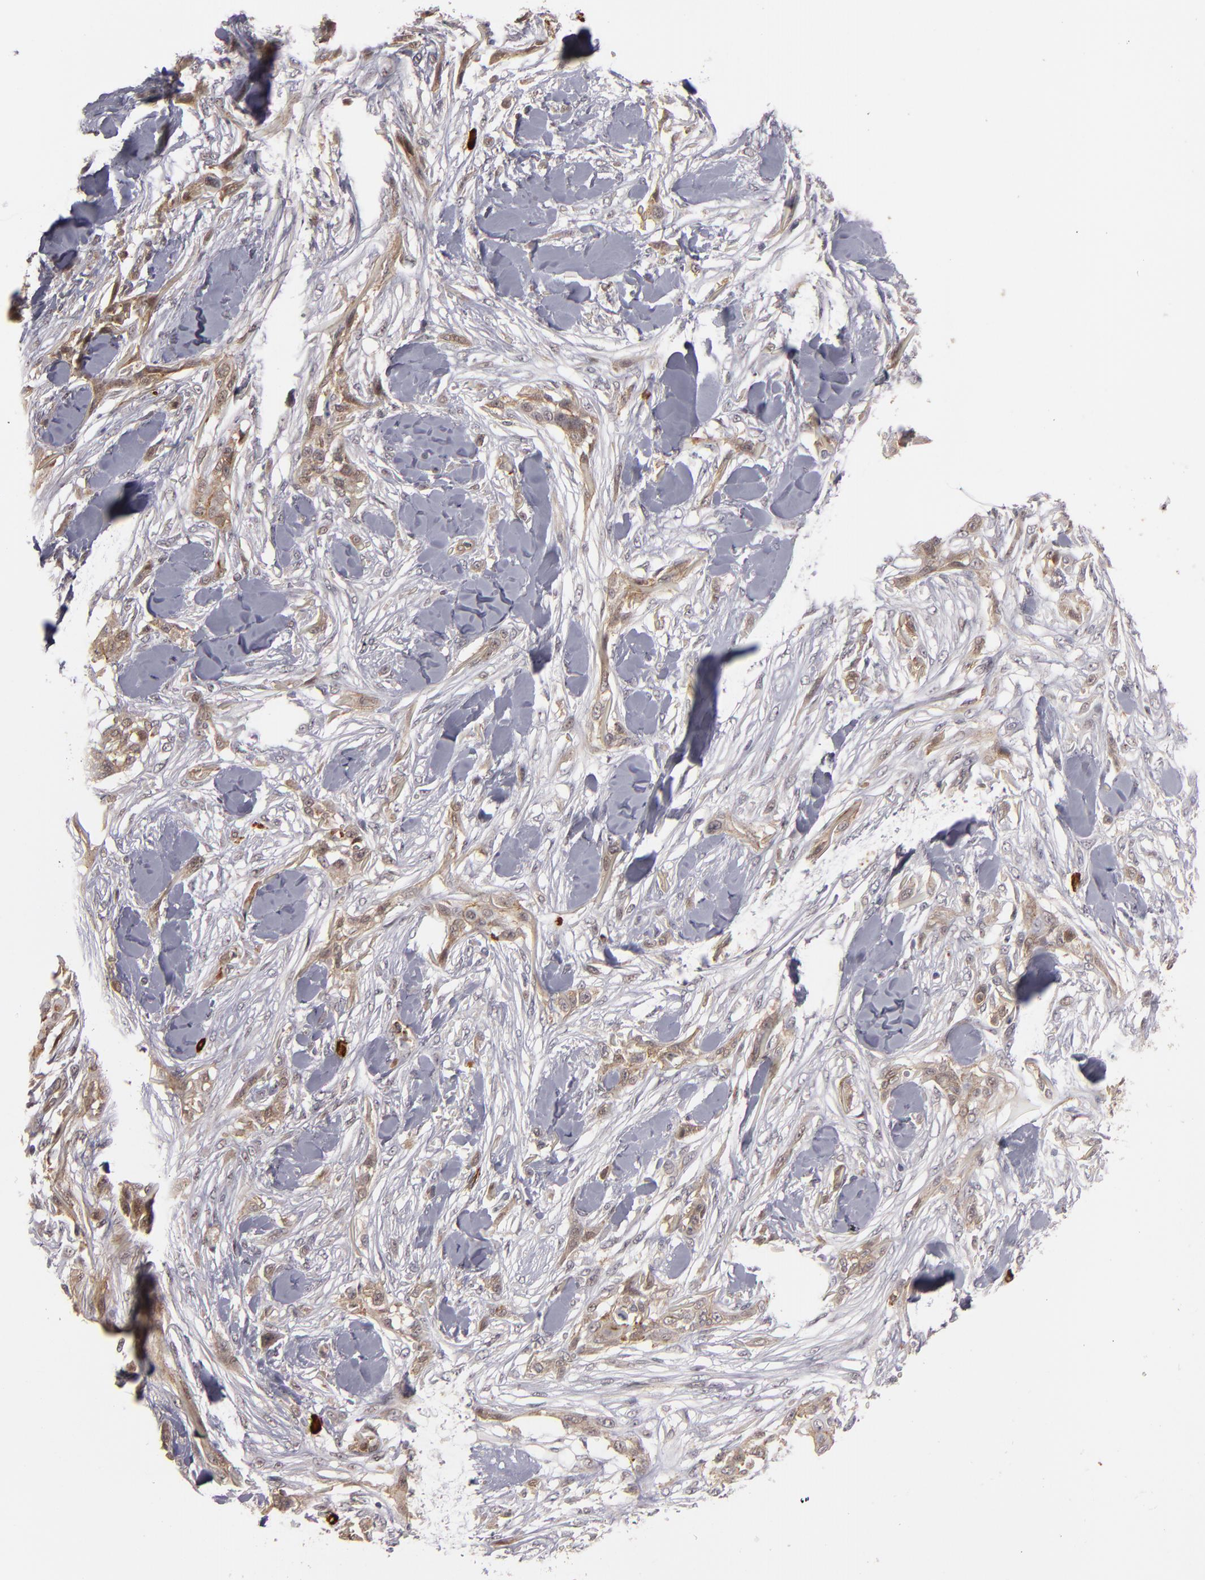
{"staining": {"intensity": "weak", "quantity": "25%-75%", "location": "cytoplasmic/membranous,nuclear"}, "tissue": "skin cancer", "cell_type": "Tumor cells", "image_type": "cancer", "snomed": [{"axis": "morphology", "description": "Squamous cell carcinoma, NOS"}, {"axis": "topography", "description": "Skin"}], "caption": "The micrograph exhibits a brown stain indicating the presence of a protein in the cytoplasmic/membranous and nuclear of tumor cells in skin cancer.", "gene": "STX3", "patient": {"sex": "female", "age": 59}}